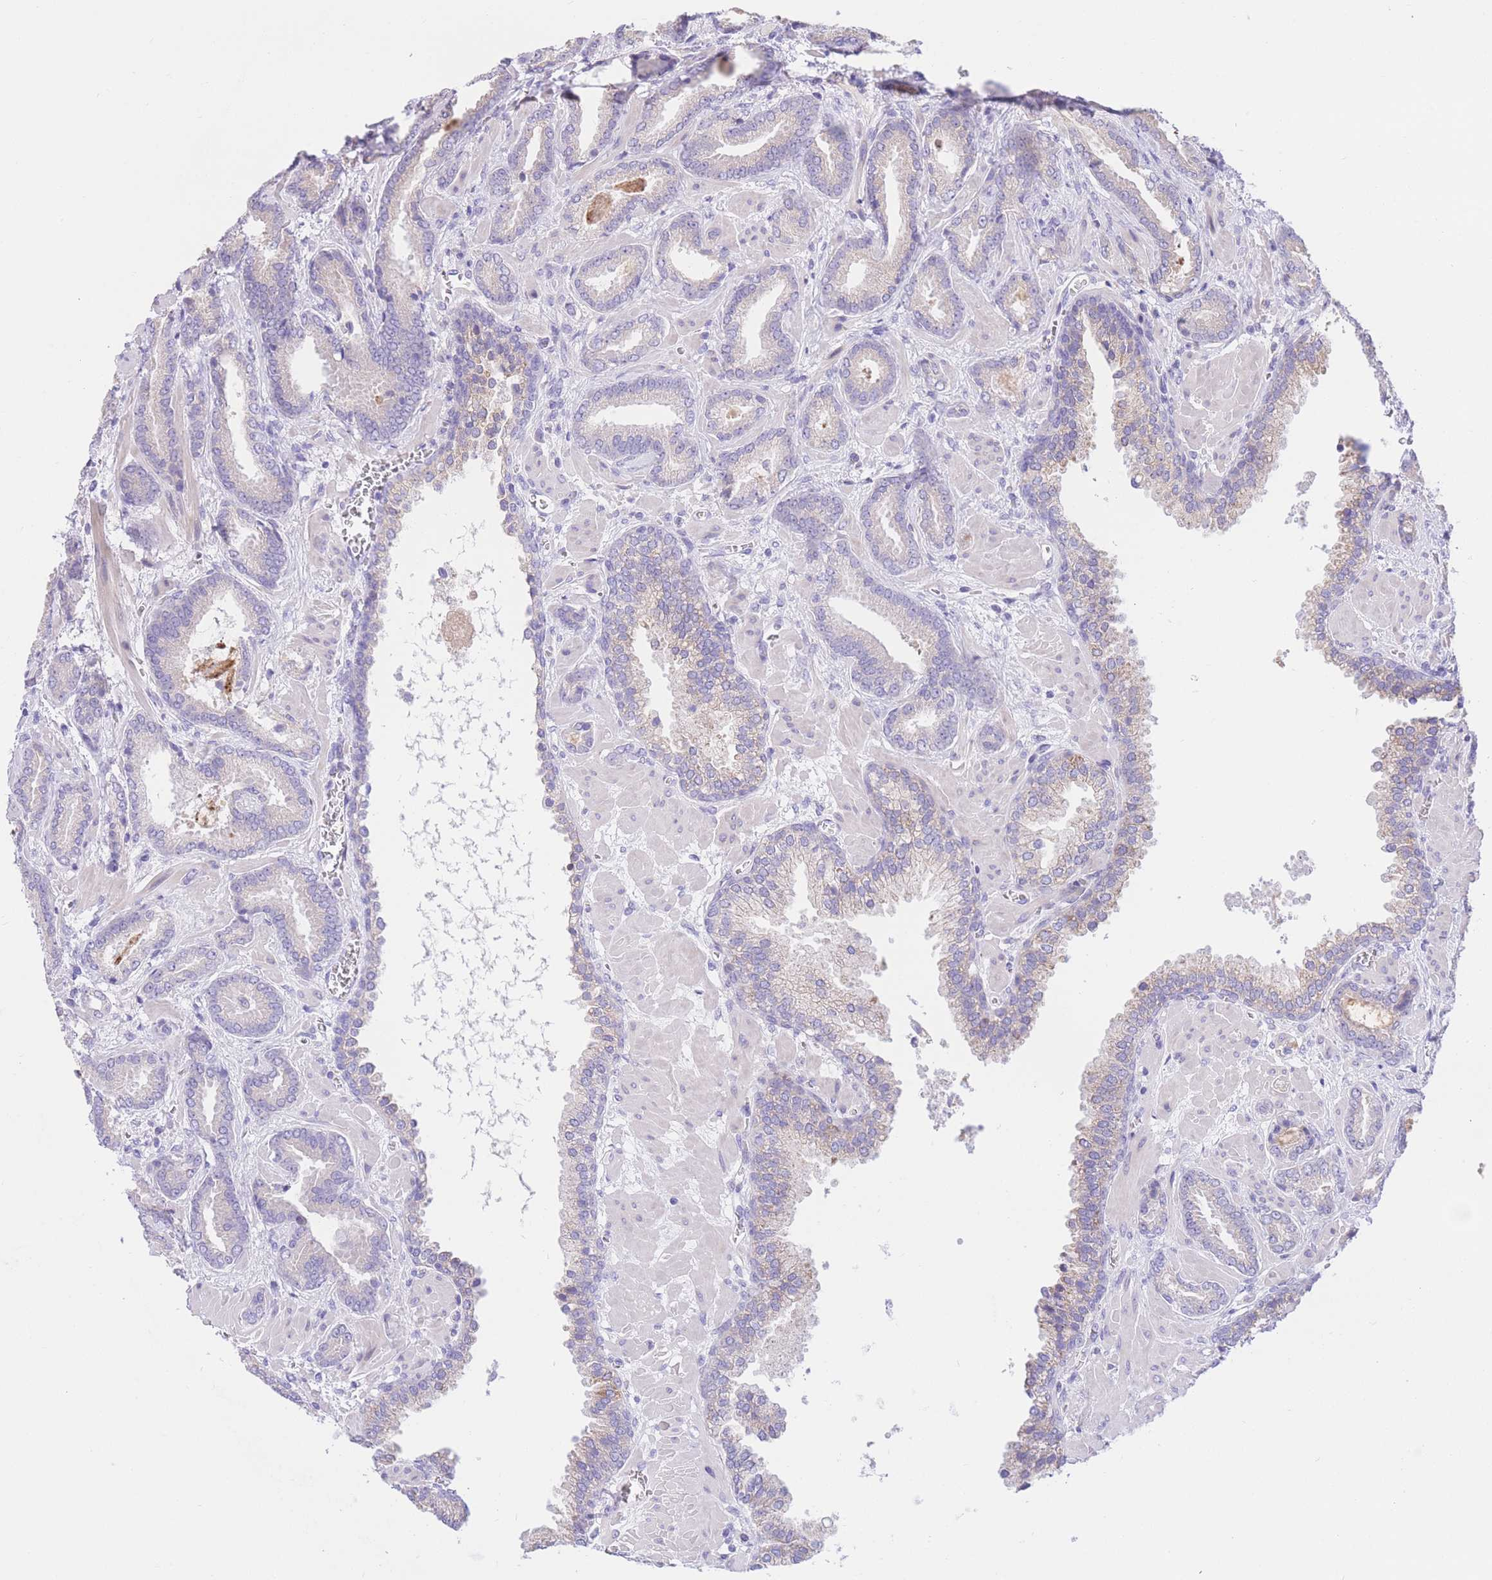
{"staining": {"intensity": "negative", "quantity": "none", "location": "none"}, "tissue": "prostate cancer", "cell_type": "Tumor cells", "image_type": "cancer", "snomed": [{"axis": "morphology", "description": "Adenocarcinoma, Low grade"}, {"axis": "topography", "description": "Prostate"}], "caption": "A micrograph of low-grade adenocarcinoma (prostate) stained for a protein demonstrates no brown staining in tumor cells. (Brightfield microscopy of DAB IHC at high magnification).", "gene": "RPL39L", "patient": {"sex": "male", "age": 62}}